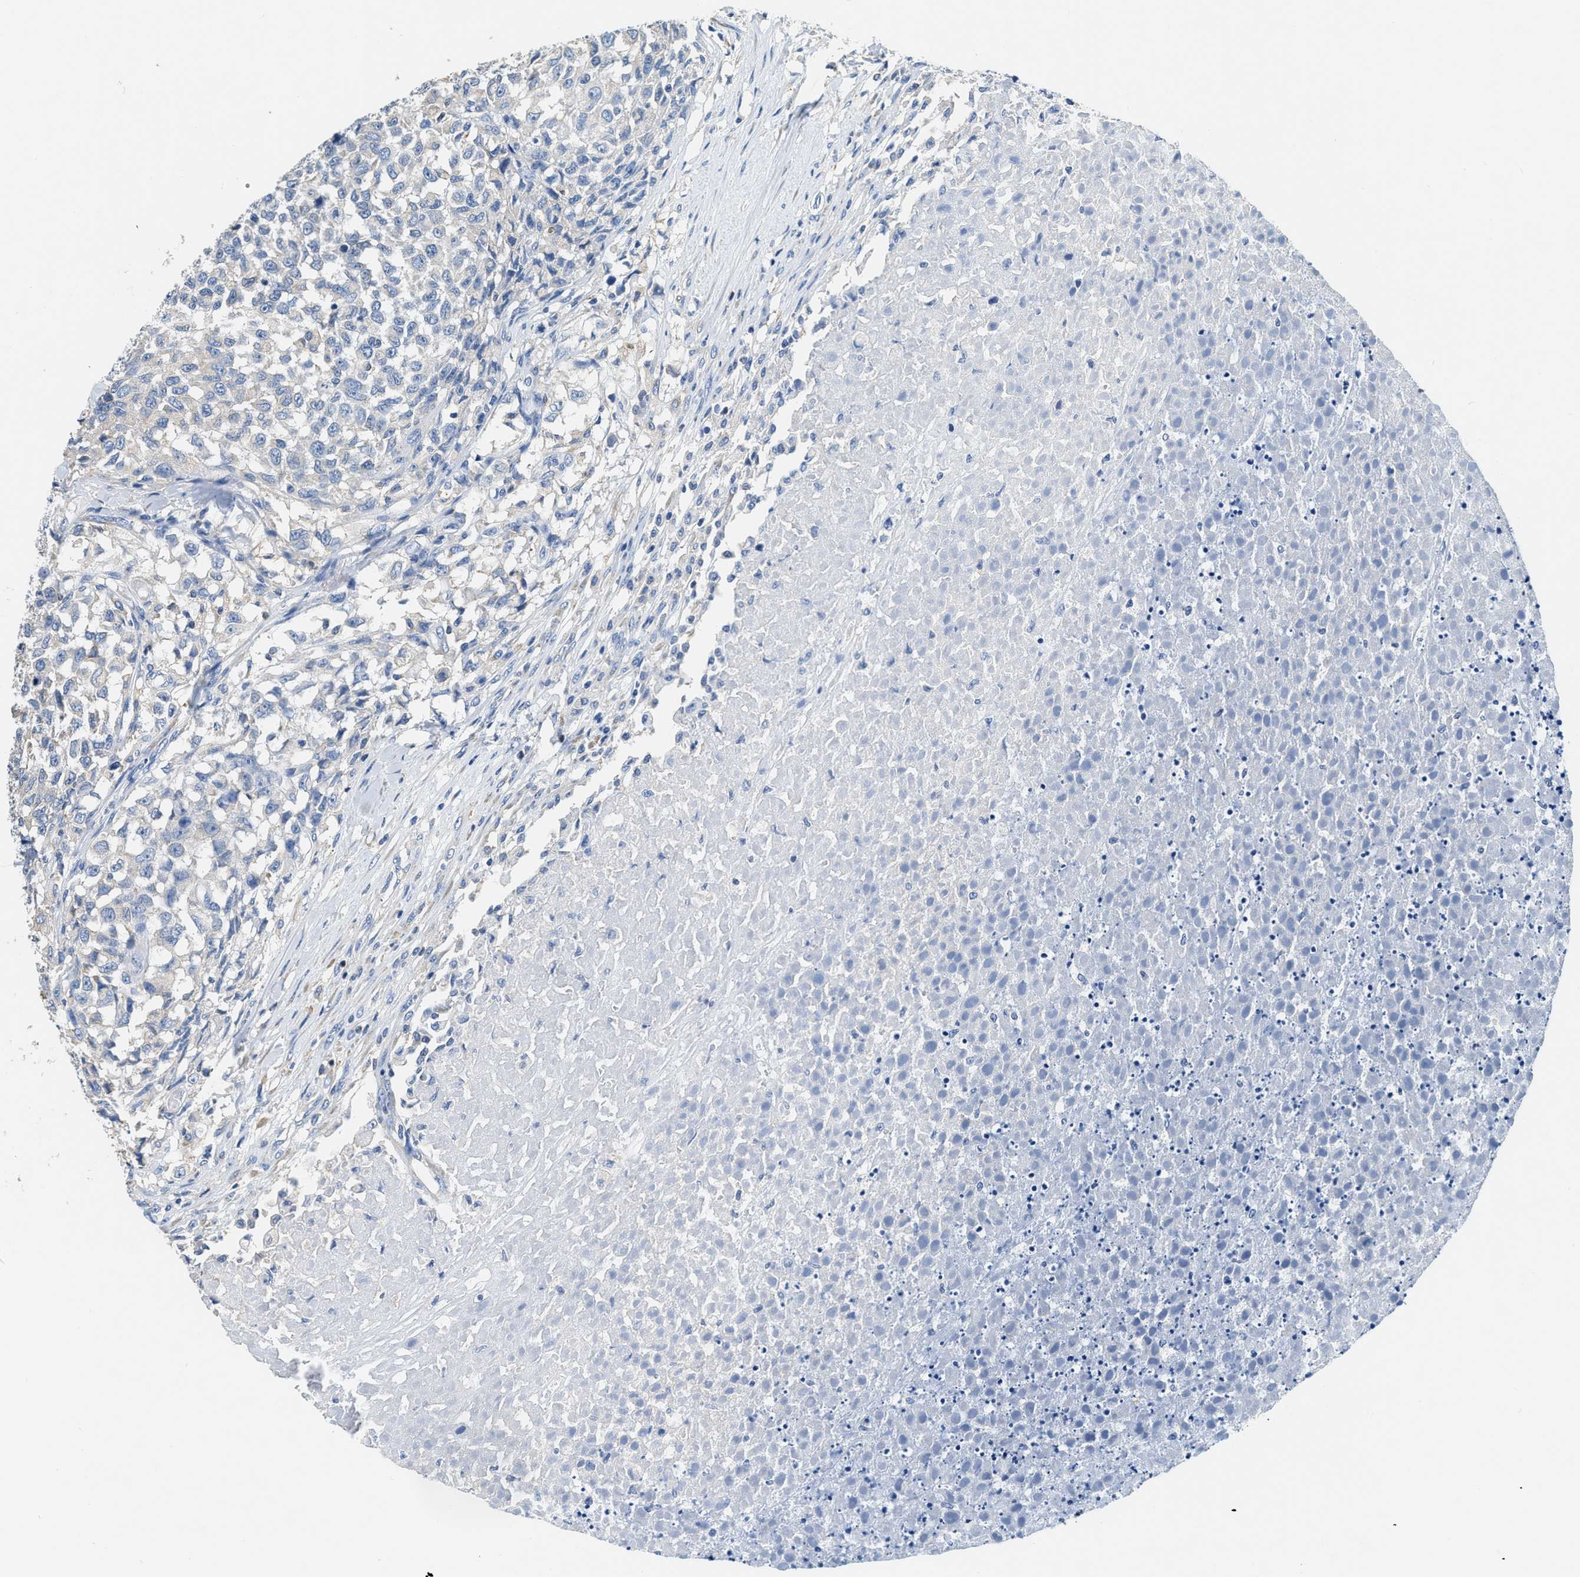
{"staining": {"intensity": "negative", "quantity": "none", "location": "none"}, "tissue": "testis cancer", "cell_type": "Tumor cells", "image_type": "cancer", "snomed": [{"axis": "morphology", "description": "Seminoma, NOS"}, {"axis": "topography", "description": "Testis"}], "caption": "Tumor cells are negative for brown protein staining in testis cancer (seminoma).", "gene": "ZDHHC13", "patient": {"sex": "male", "age": 59}}